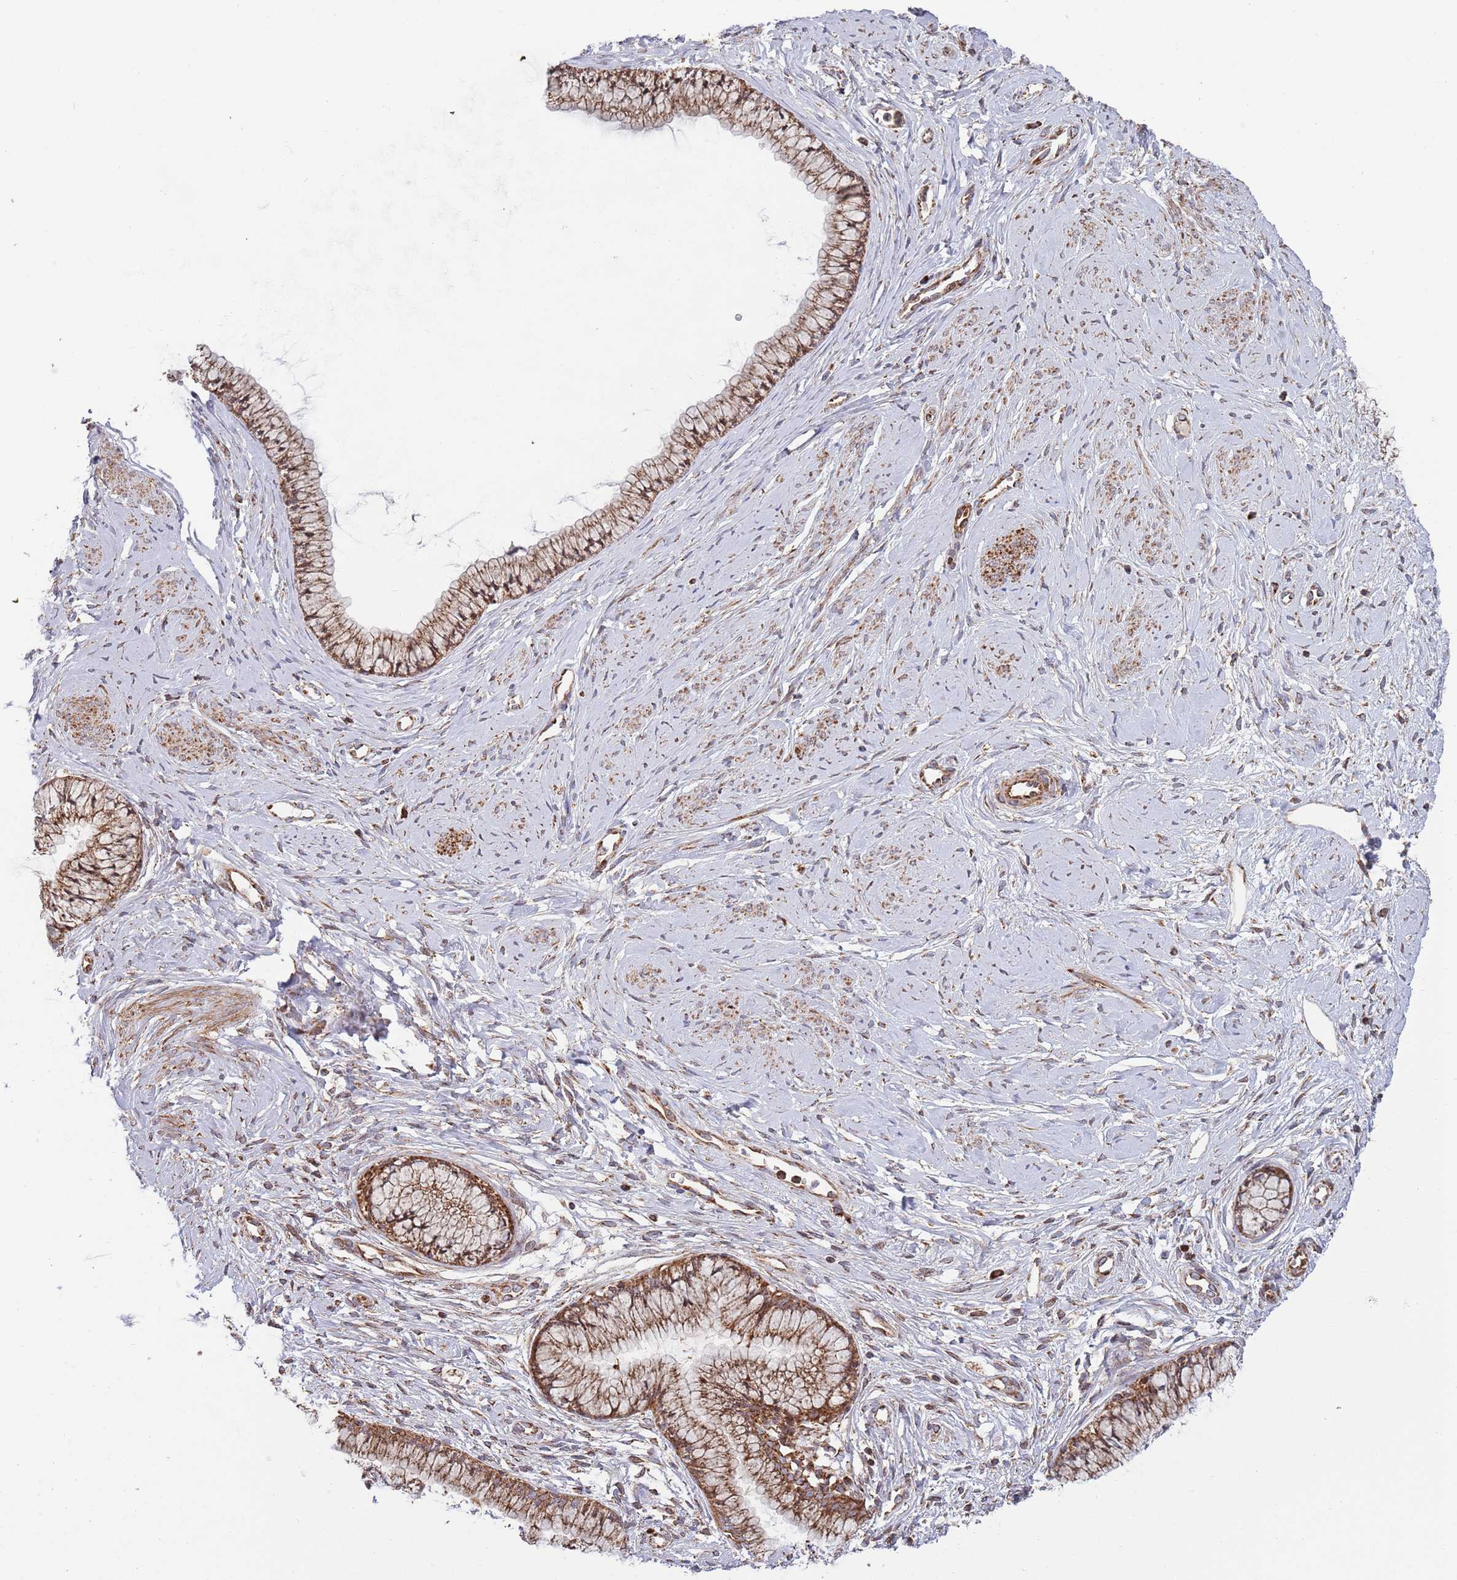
{"staining": {"intensity": "strong", "quantity": ">75%", "location": "cytoplasmic/membranous"}, "tissue": "cervix", "cell_type": "Glandular cells", "image_type": "normal", "snomed": [{"axis": "morphology", "description": "Normal tissue, NOS"}, {"axis": "topography", "description": "Cervix"}], "caption": "Glandular cells show high levels of strong cytoplasmic/membranous staining in about >75% of cells in normal human cervix. The protein is shown in brown color, while the nuclei are stained blue.", "gene": "ATP5PD", "patient": {"sex": "female", "age": 42}}